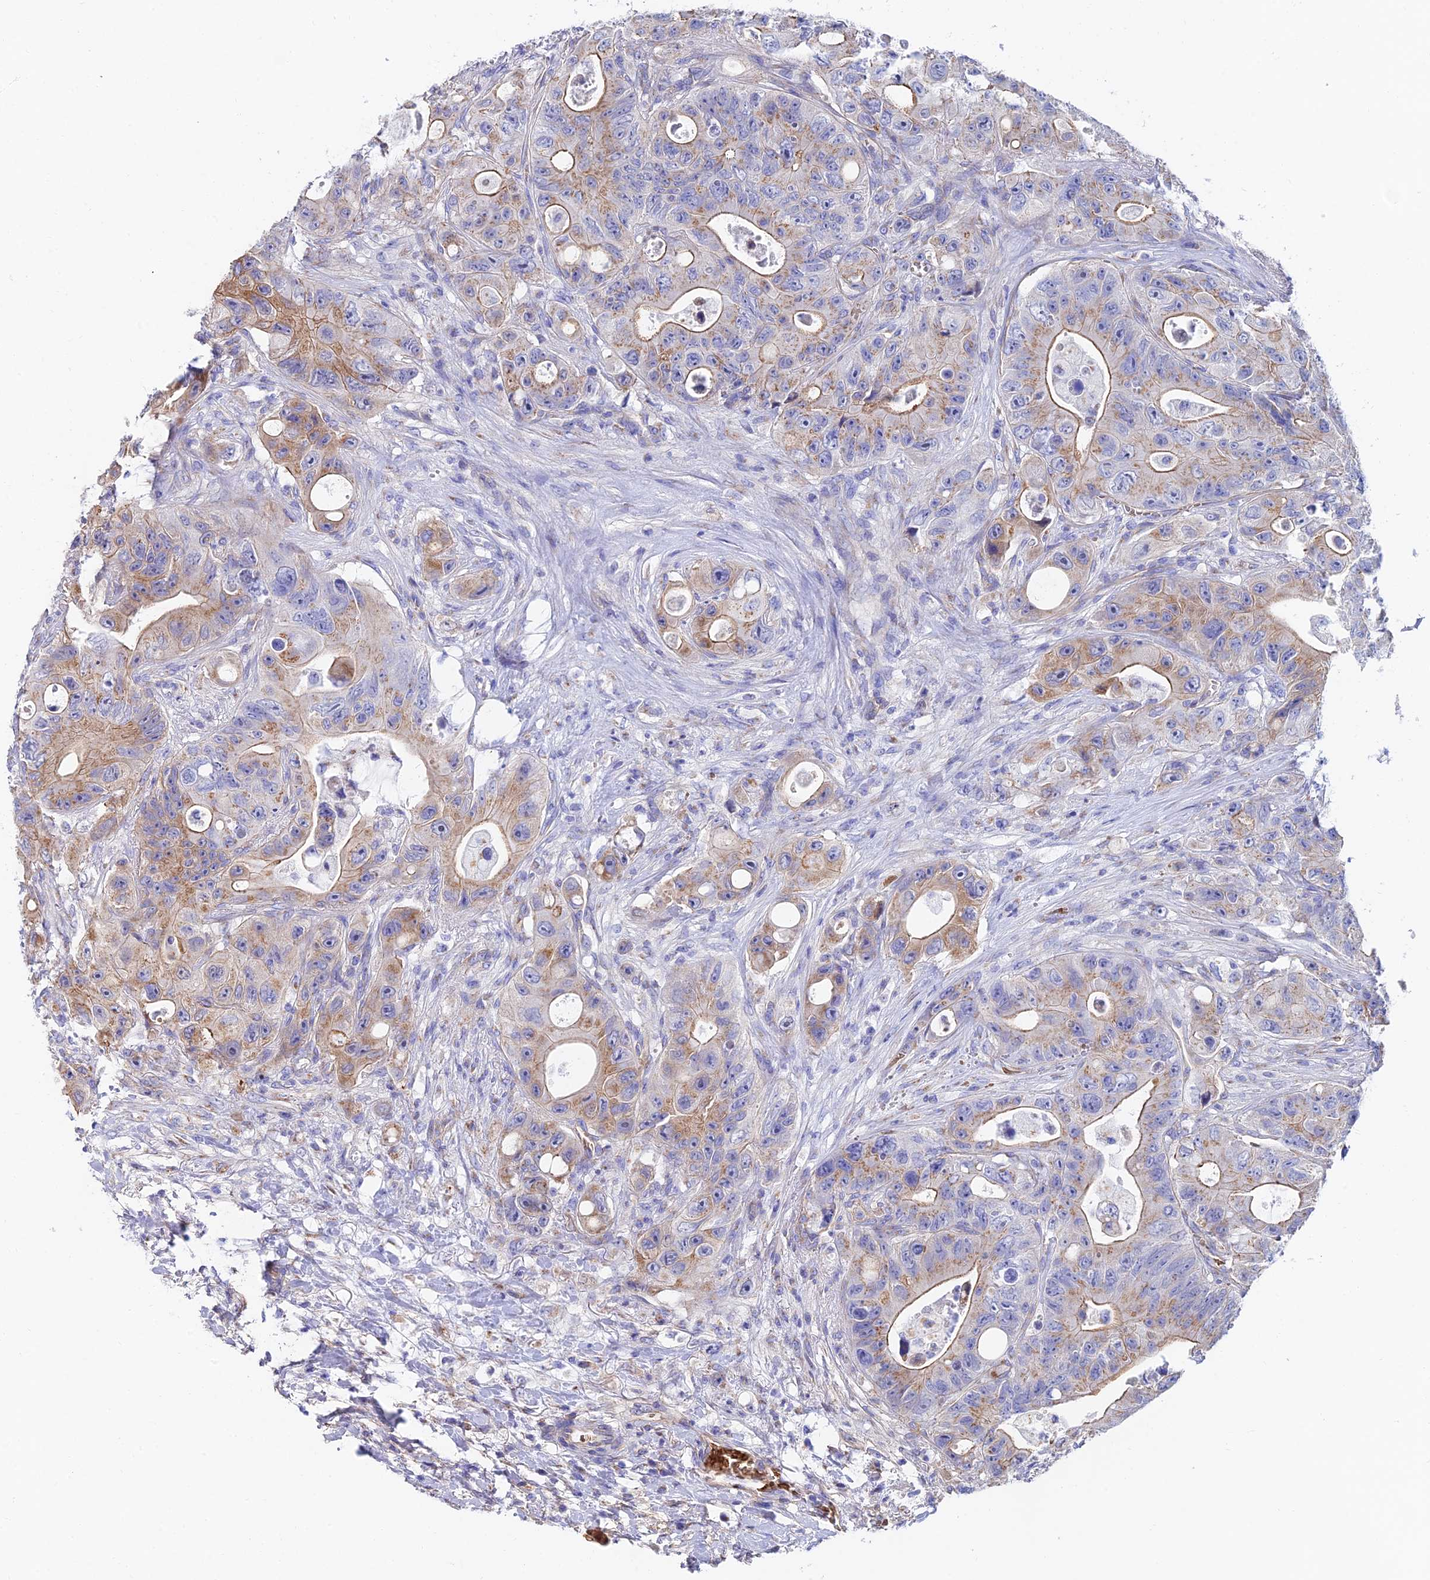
{"staining": {"intensity": "weak", "quantity": "25%-75%", "location": "cytoplasmic/membranous"}, "tissue": "colorectal cancer", "cell_type": "Tumor cells", "image_type": "cancer", "snomed": [{"axis": "morphology", "description": "Adenocarcinoma, NOS"}, {"axis": "topography", "description": "Colon"}], "caption": "Weak cytoplasmic/membranous expression is seen in approximately 25%-75% of tumor cells in colorectal cancer. (DAB (3,3'-diaminobenzidine) = brown stain, brightfield microscopy at high magnification).", "gene": "ADGRF3", "patient": {"sex": "female", "age": 46}}